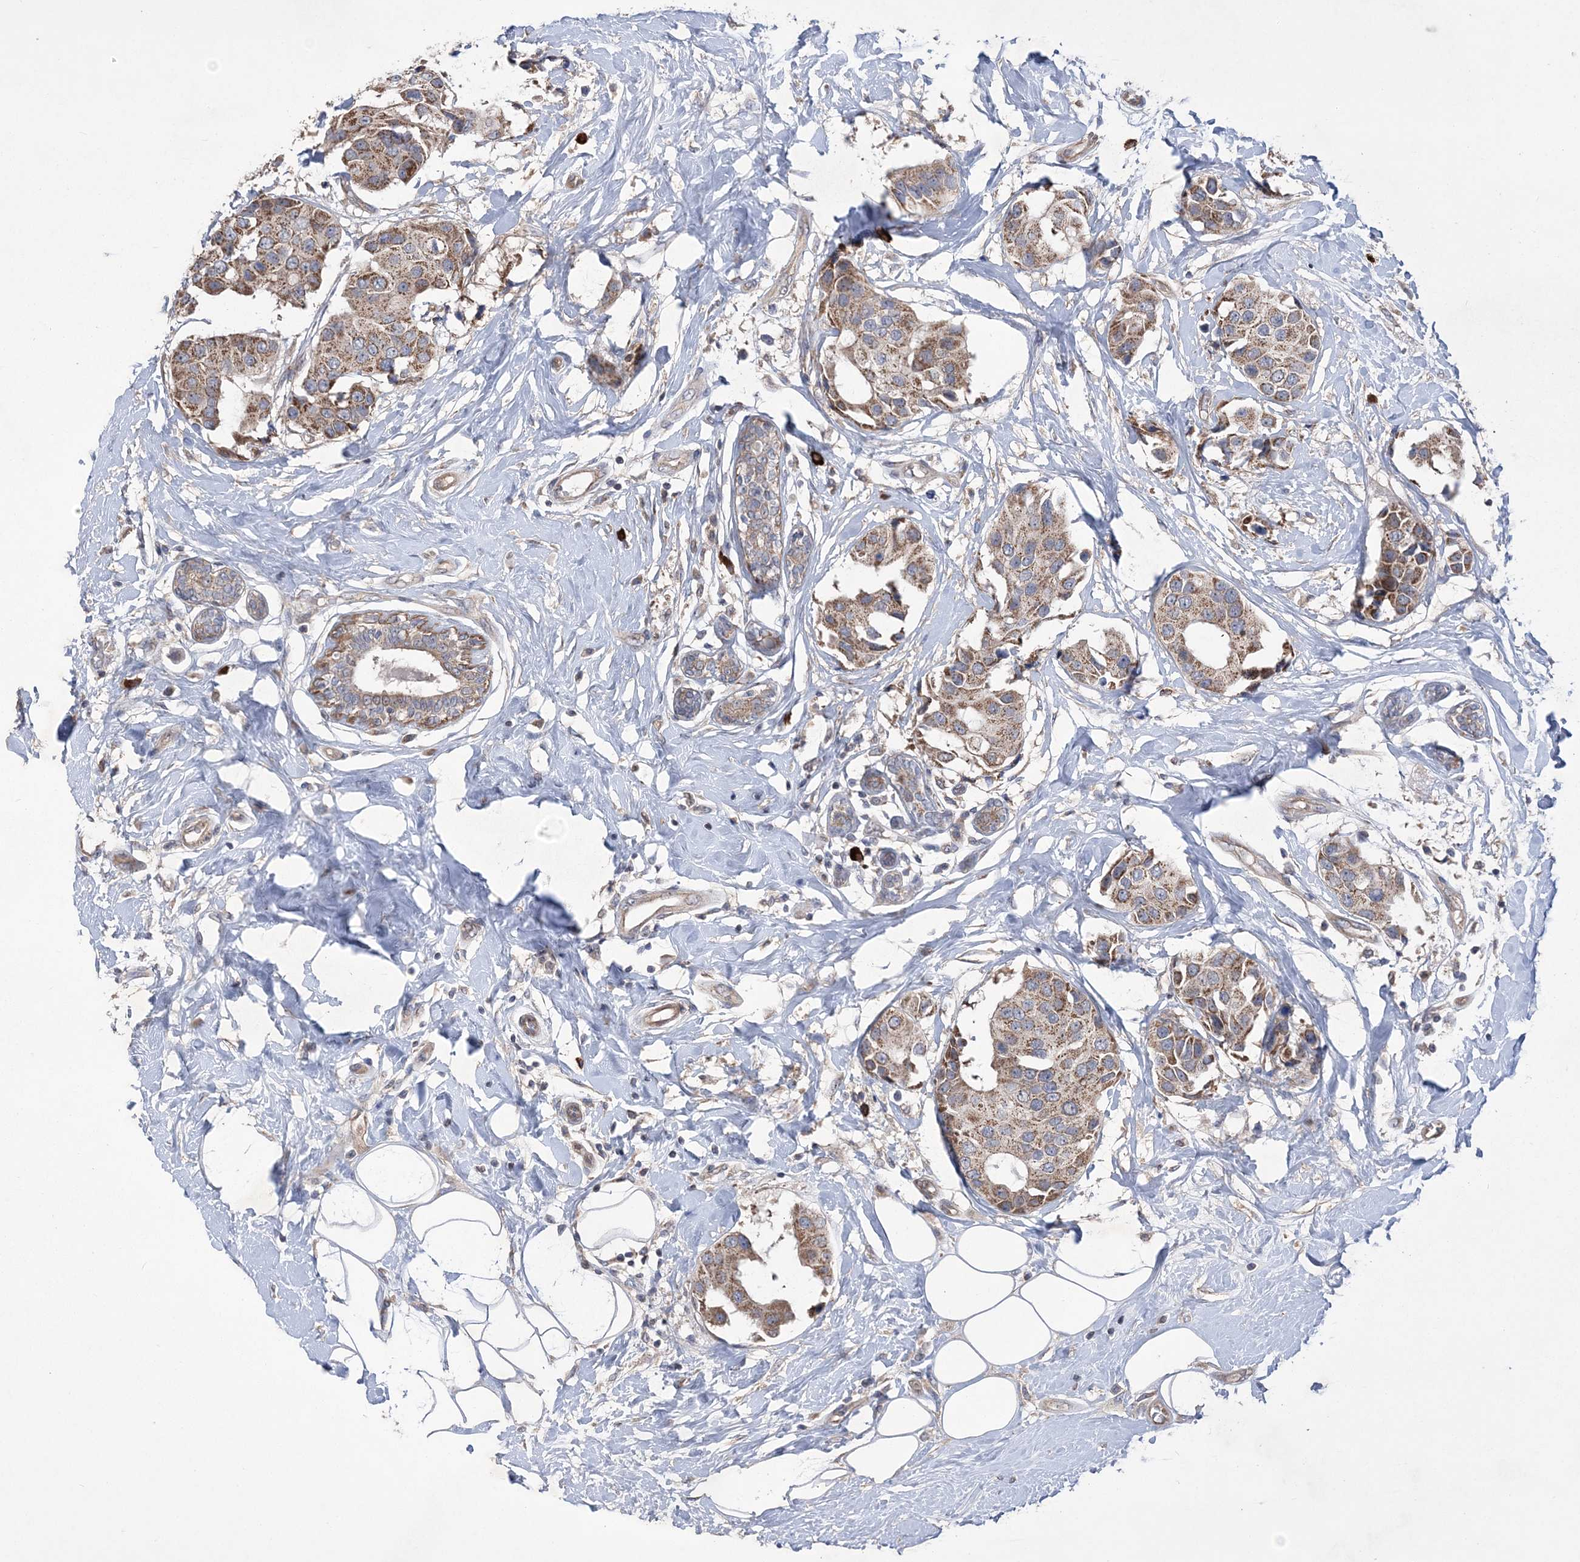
{"staining": {"intensity": "moderate", "quantity": ">75%", "location": "cytoplasmic/membranous"}, "tissue": "breast cancer", "cell_type": "Tumor cells", "image_type": "cancer", "snomed": [{"axis": "morphology", "description": "Normal tissue, NOS"}, {"axis": "morphology", "description": "Duct carcinoma"}, {"axis": "topography", "description": "Breast"}], "caption": "About >75% of tumor cells in breast cancer (infiltrating ductal carcinoma) exhibit moderate cytoplasmic/membranous protein positivity as visualized by brown immunohistochemical staining.", "gene": "MTRF1L", "patient": {"sex": "female", "age": 39}}